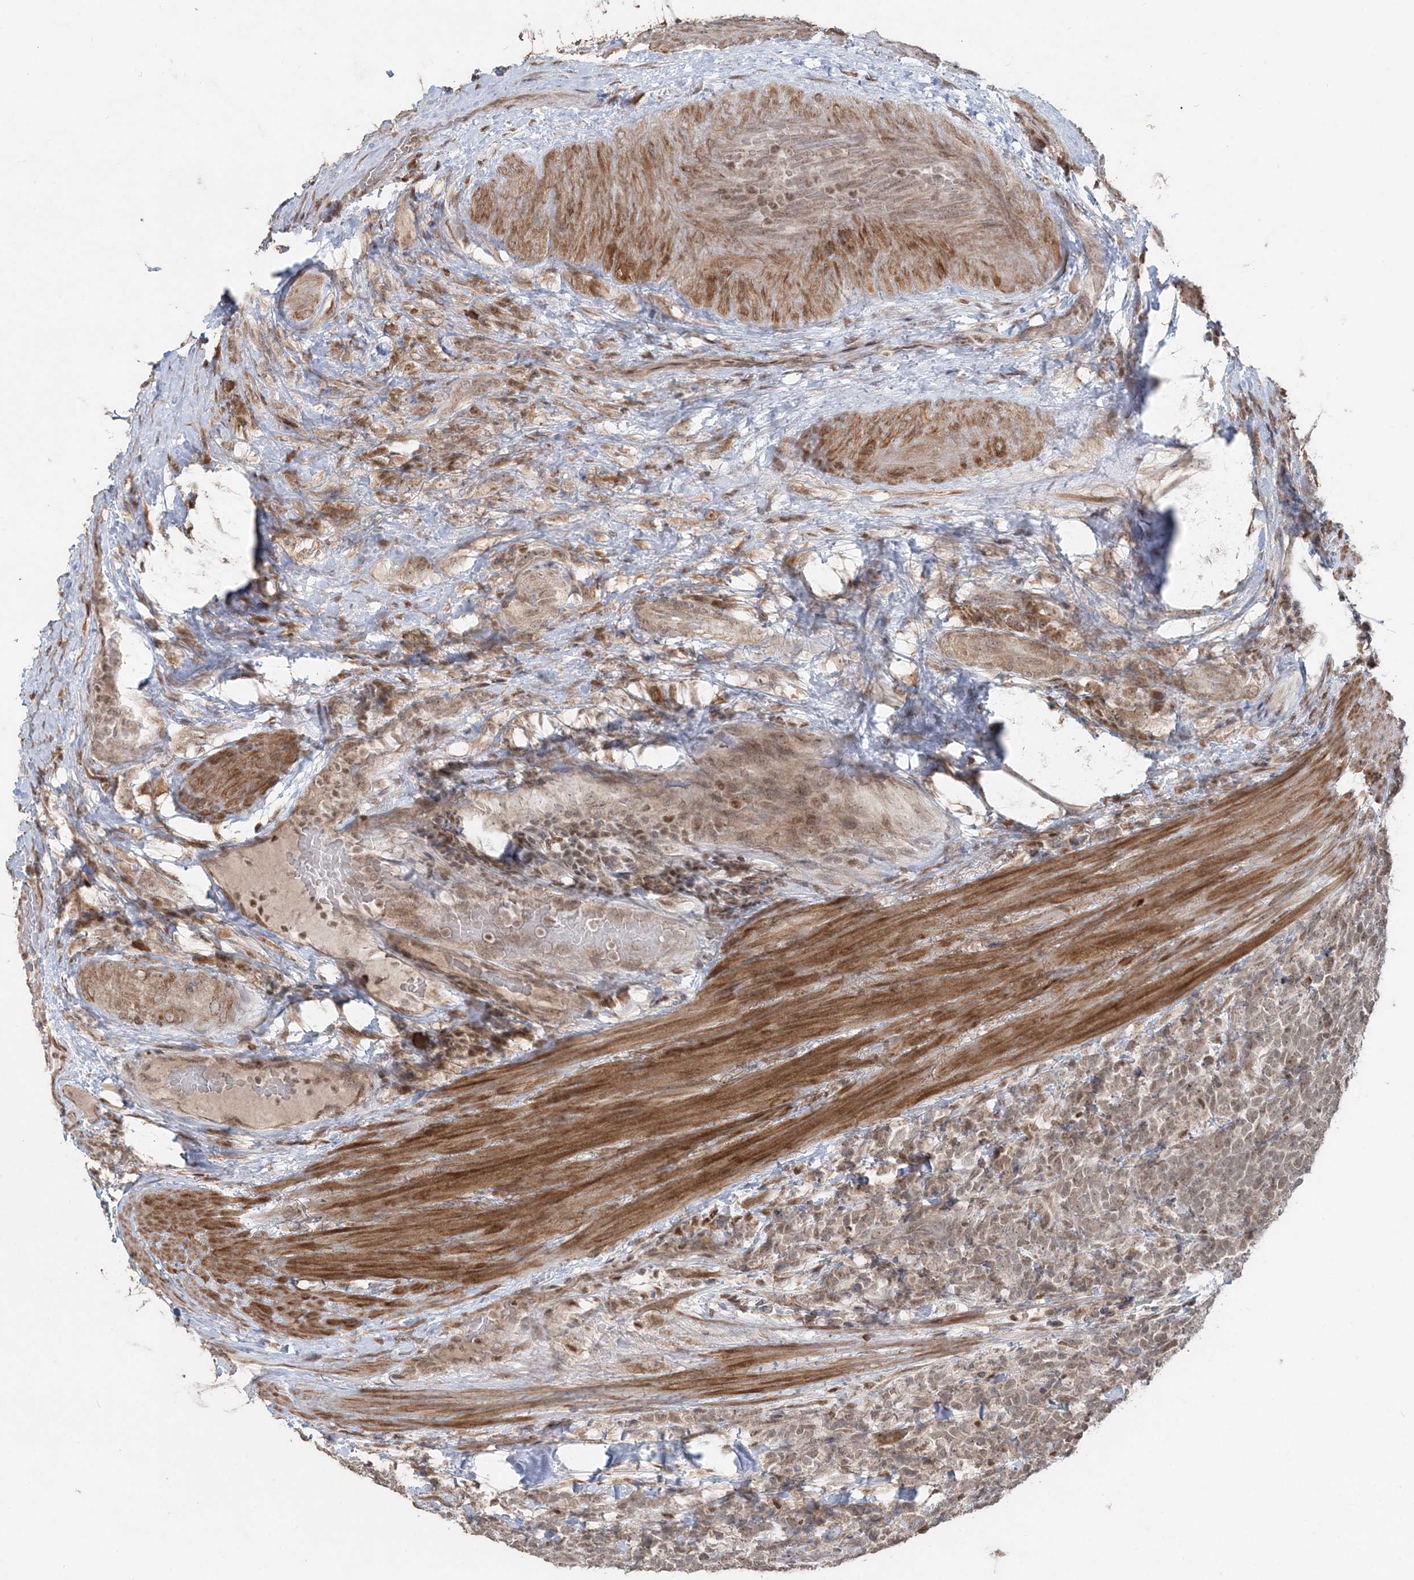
{"staining": {"intensity": "weak", "quantity": "25%-75%", "location": "nuclear"}, "tissue": "urothelial cancer", "cell_type": "Tumor cells", "image_type": "cancer", "snomed": [{"axis": "morphology", "description": "Urothelial carcinoma, High grade"}, {"axis": "topography", "description": "Urinary bladder"}], "caption": "Immunohistochemistry (DAB (3,3'-diaminobenzidine)) staining of human urothelial cancer demonstrates weak nuclear protein staining in about 25%-75% of tumor cells.", "gene": "SLU7", "patient": {"sex": "female", "age": 82}}